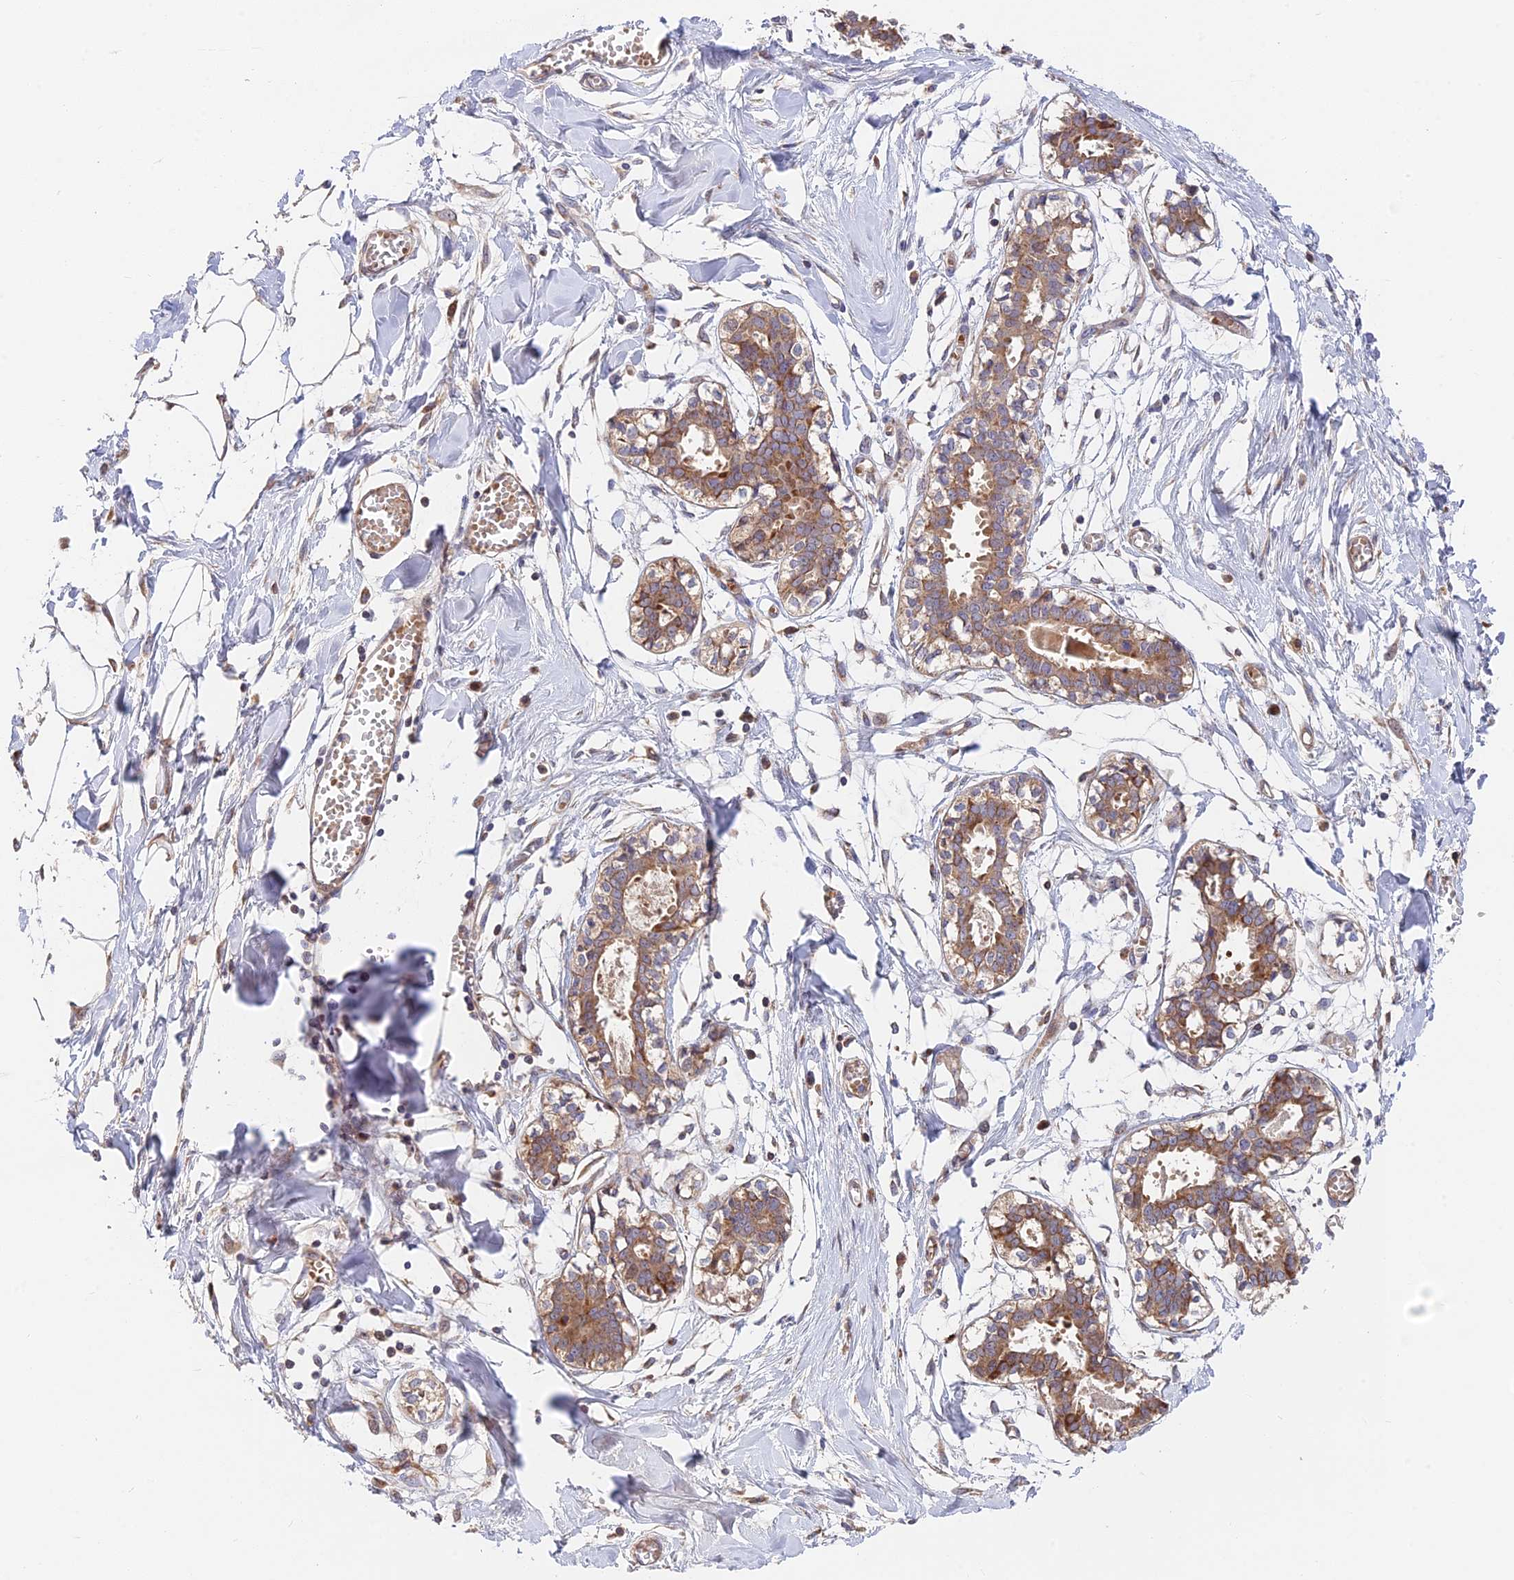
{"staining": {"intensity": "negative", "quantity": "none", "location": "none"}, "tissue": "breast", "cell_type": "Adipocytes", "image_type": "normal", "snomed": [{"axis": "morphology", "description": "Normal tissue, NOS"}, {"axis": "topography", "description": "Breast"}], "caption": "High power microscopy photomicrograph of an immunohistochemistry (IHC) photomicrograph of normal breast, revealing no significant positivity in adipocytes. (DAB (3,3'-diaminobenzidine) immunohistochemistry, high magnification).", "gene": "FUOM", "patient": {"sex": "female", "age": 27}}